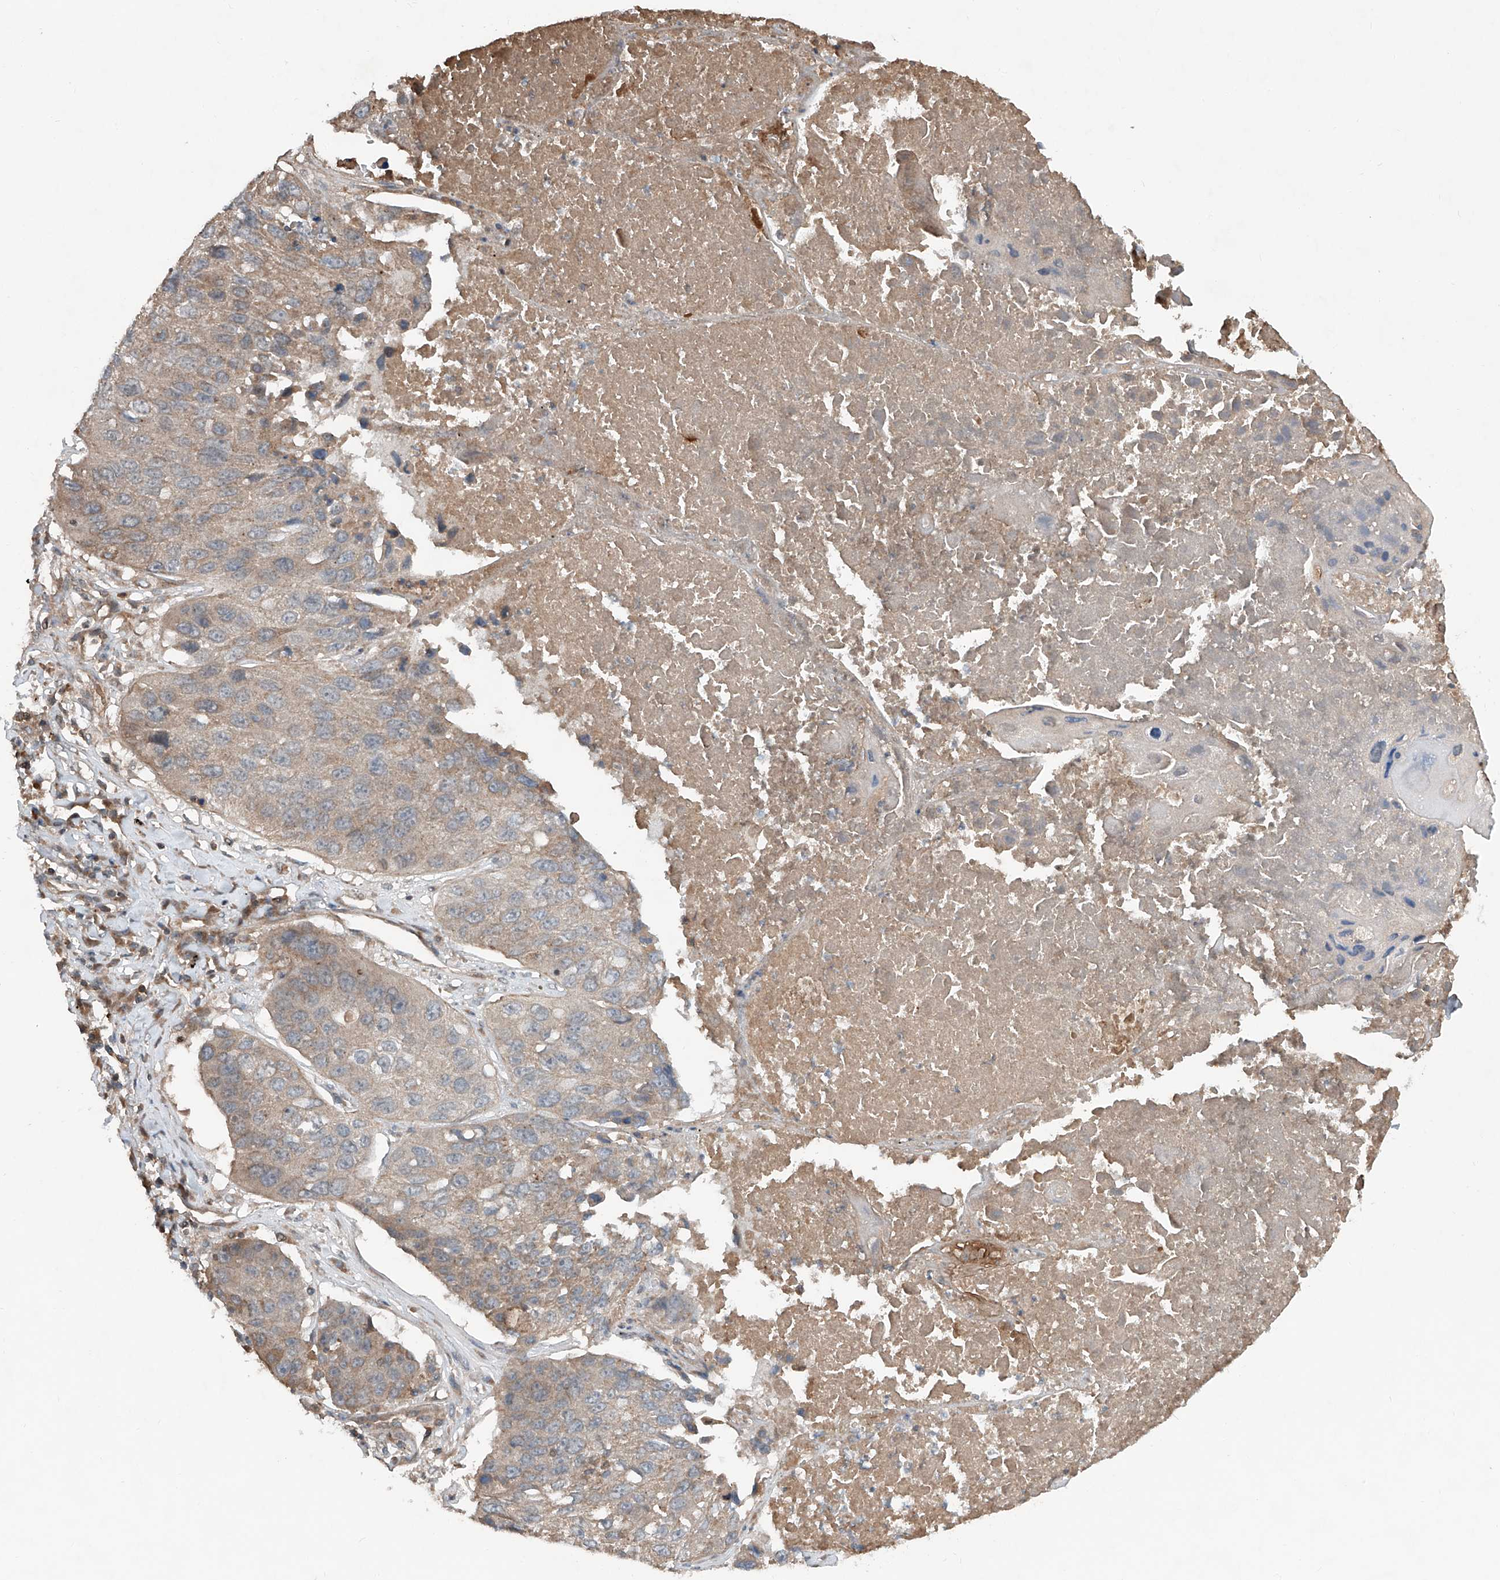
{"staining": {"intensity": "weak", "quantity": "25%-75%", "location": "cytoplasmic/membranous"}, "tissue": "lung cancer", "cell_type": "Tumor cells", "image_type": "cancer", "snomed": [{"axis": "morphology", "description": "Squamous cell carcinoma, NOS"}, {"axis": "topography", "description": "Lung"}], "caption": "Approximately 25%-75% of tumor cells in lung cancer (squamous cell carcinoma) show weak cytoplasmic/membranous protein staining as visualized by brown immunohistochemical staining.", "gene": "ADAM23", "patient": {"sex": "male", "age": 61}}